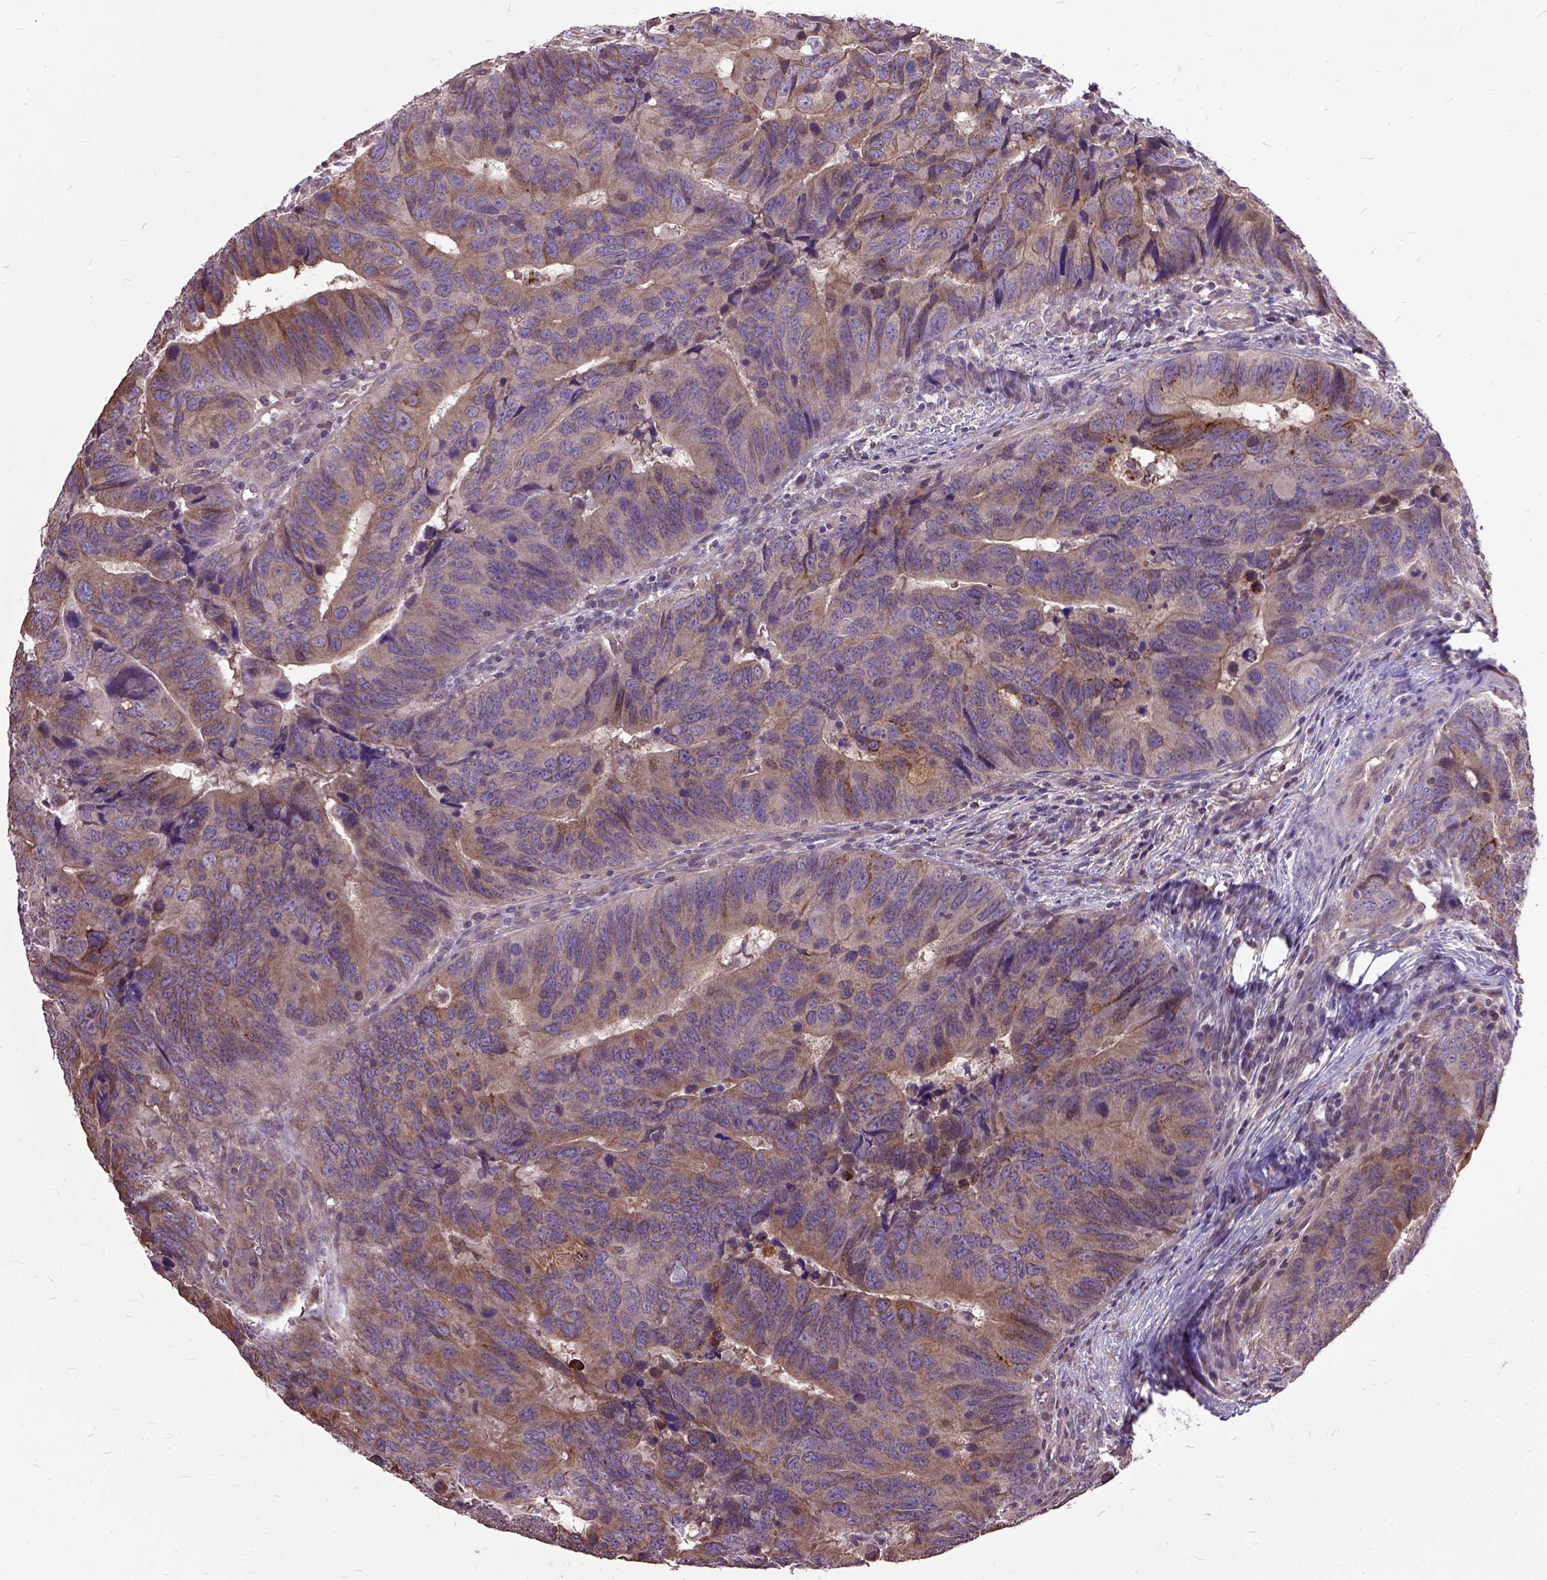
{"staining": {"intensity": "moderate", "quantity": "<25%", "location": "cytoplasmic/membranous"}, "tissue": "colorectal cancer", "cell_type": "Tumor cells", "image_type": "cancer", "snomed": [{"axis": "morphology", "description": "Adenocarcinoma, NOS"}, {"axis": "topography", "description": "Colon"}], "caption": "This photomicrograph exhibits immunohistochemistry (IHC) staining of colorectal cancer, with low moderate cytoplasmic/membranous expression in approximately <25% of tumor cells.", "gene": "AREG", "patient": {"sex": "female", "age": 82}}